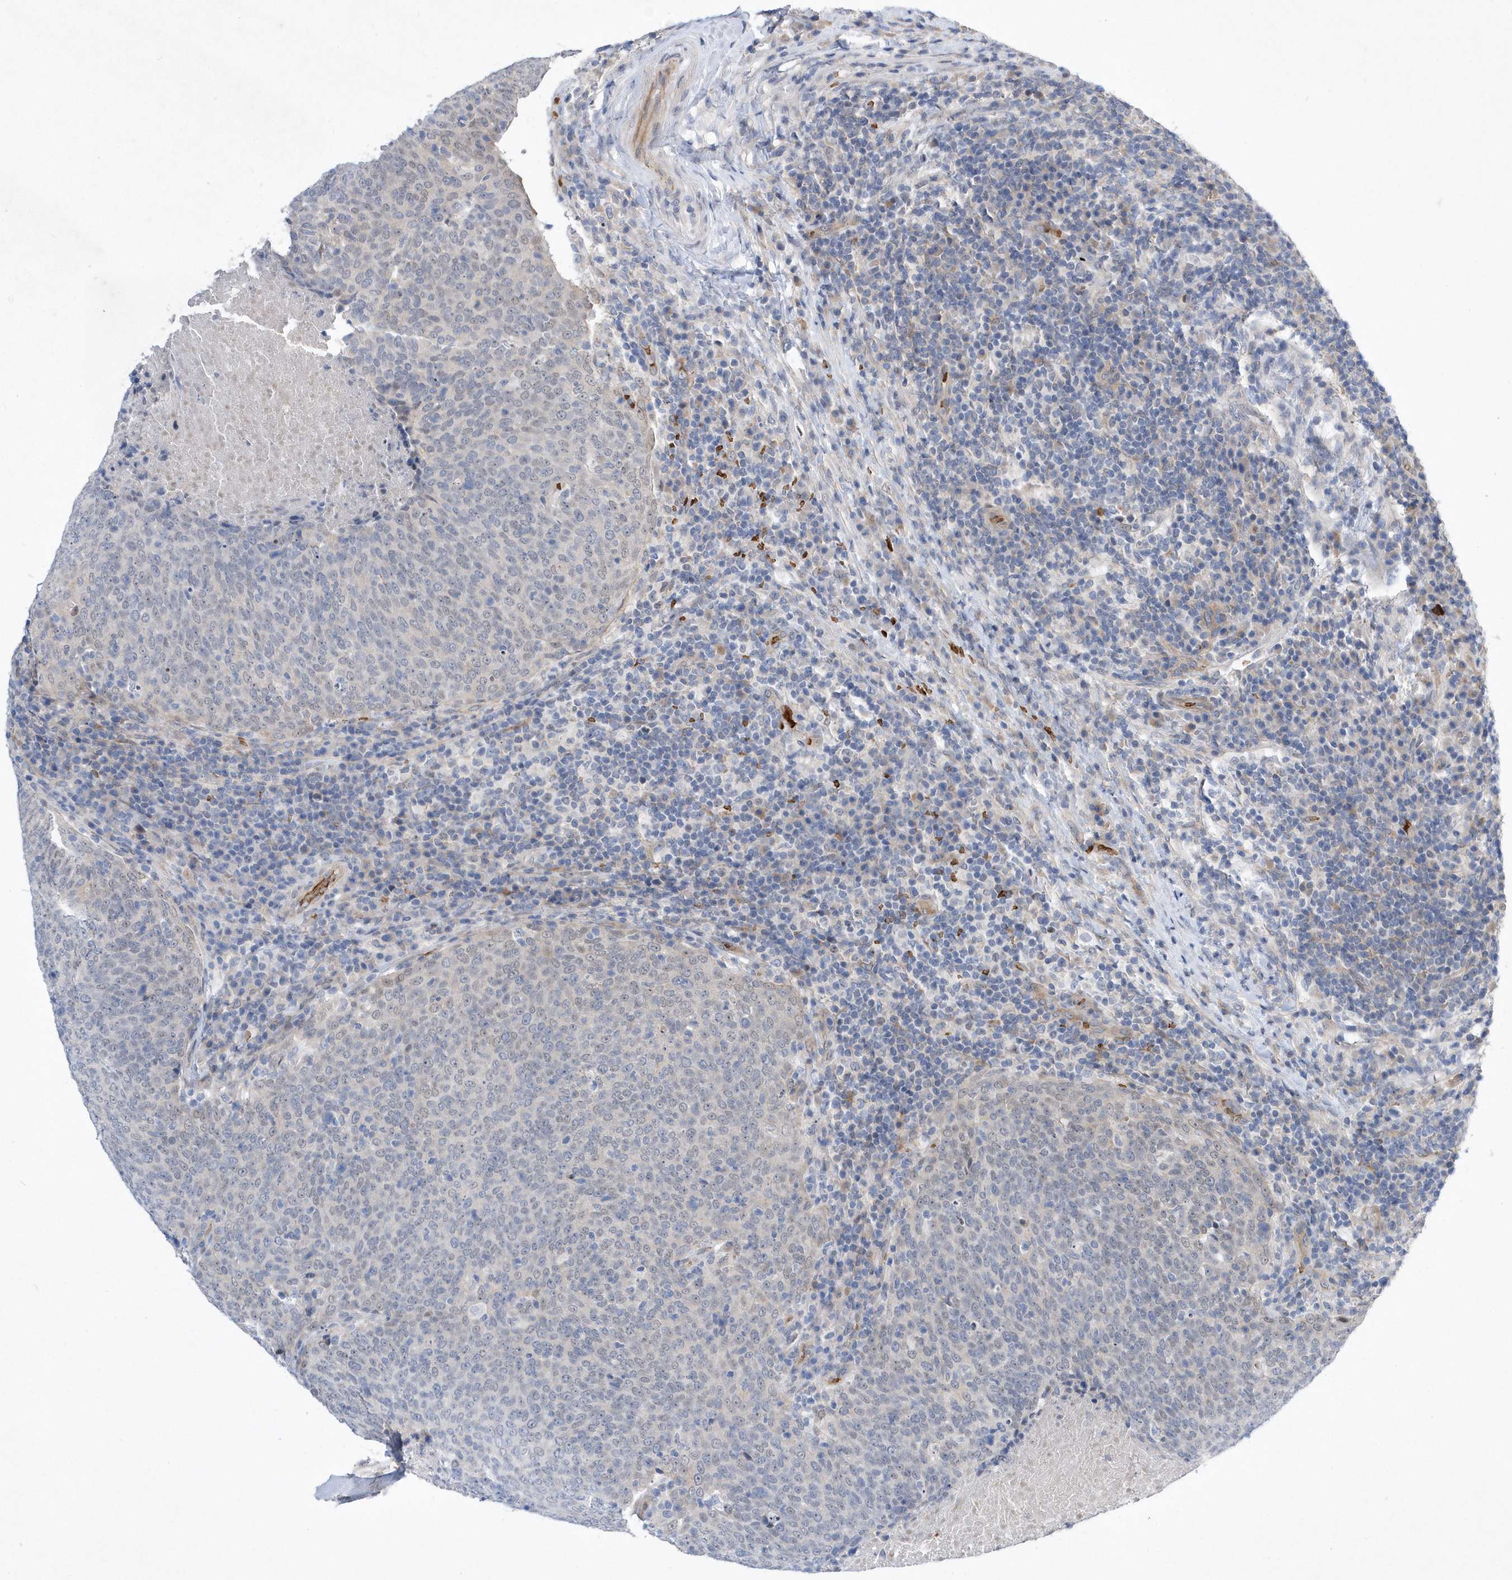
{"staining": {"intensity": "negative", "quantity": "none", "location": "none"}, "tissue": "head and neck cancer", "cell_type": "Tumor cells", "image_type": "cancer", "snomed": [{"axis": "morphology", "description": "Squamous cell carcinoma, NOS"}, {"axis": "morphology", "description": "Squamous cell carcinoma, metastatic, NOS"}, {"axis": "topography", "description": "Lymph node"}, {"axis": "topography", "description": "Head-Neck"}], "caption": "Immunohistochemistry (IHC) histopathology image of neoplastic tissue: human head and neck cancer (metastatic squamous cell carcinoma) stained with DAB exhibits no significant protein expression in tumor cells. (DAB immunohistochemistry visualized using brightfield microscopy, high magnification).", "gene": "ZNF875", "patient": {"sex": "male", "age": 62}}